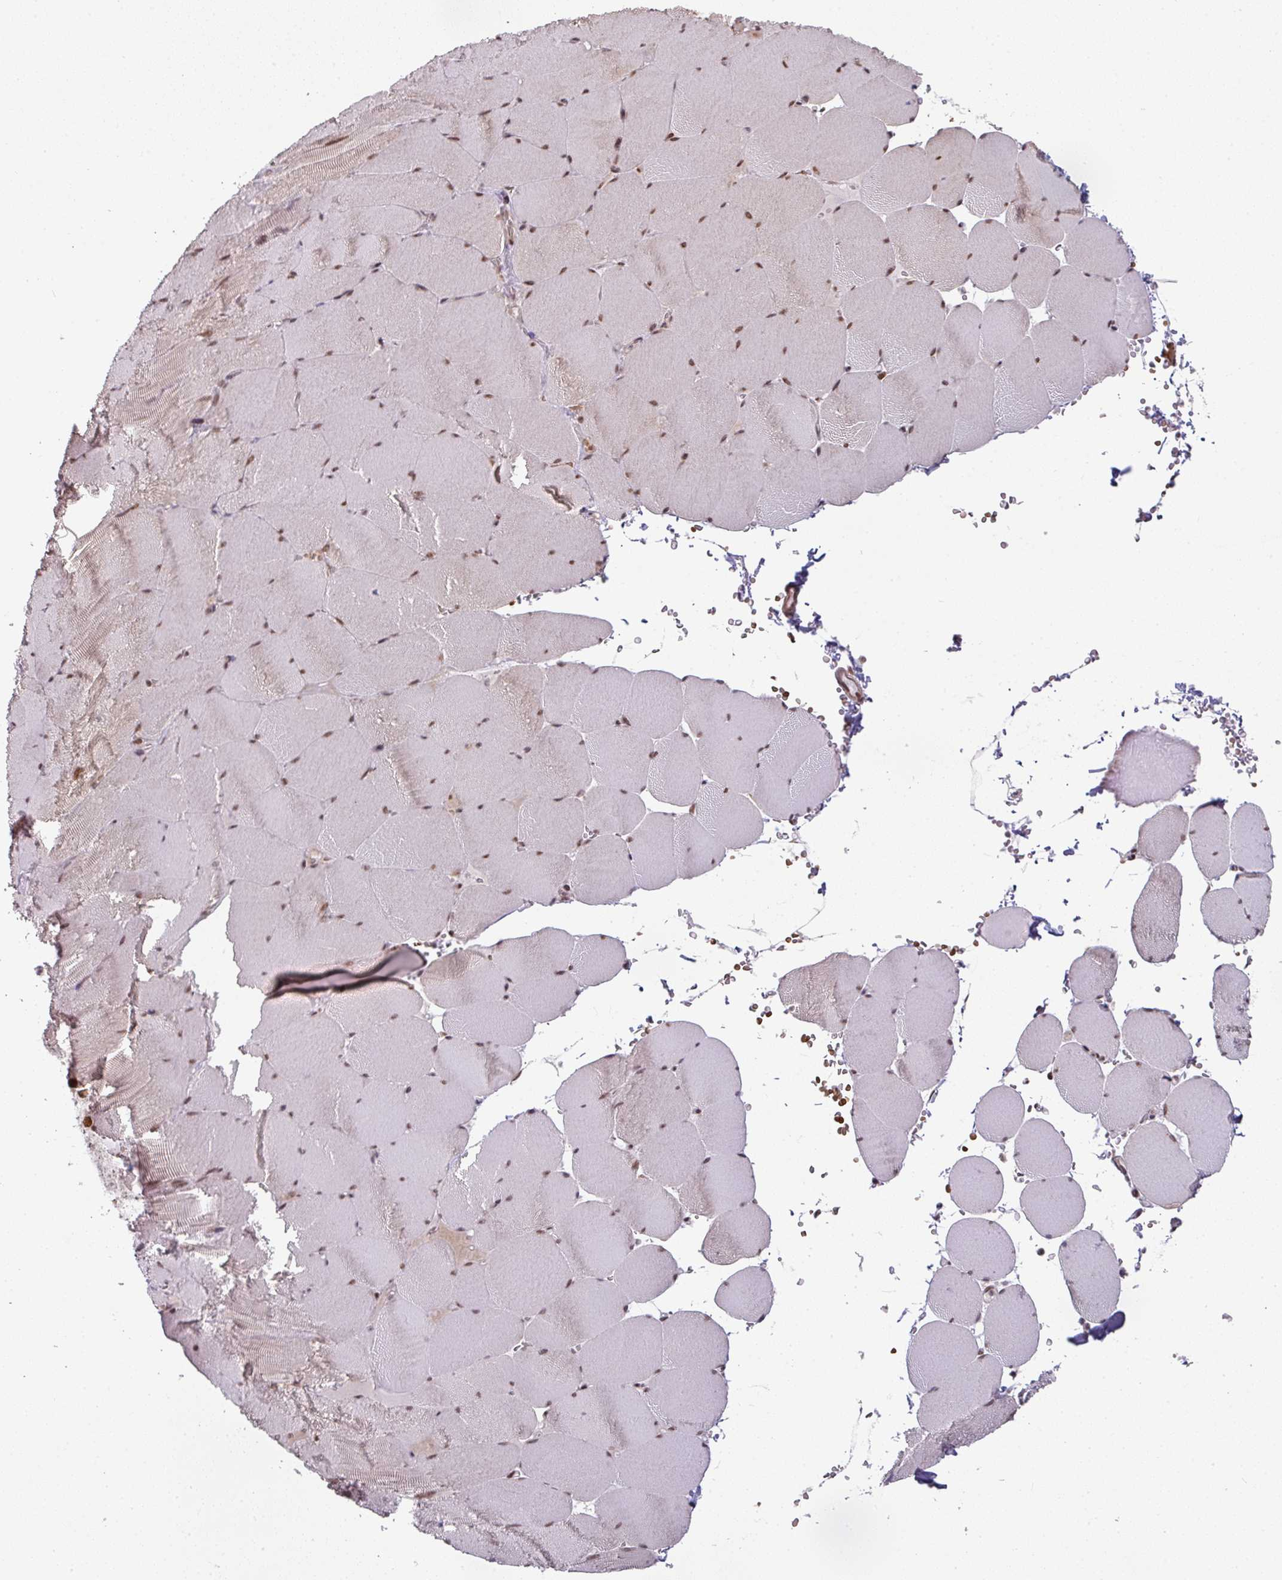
{"staining": {"intensity": "moderate", "quantity": "25%-75%", "location": "nuclear"}, "tissue": "skeletal muscle", "cell_type": "Myocytes", "image_type": "normal", "snomed": [{"axis": "morphology", "description": "Normal tissue, NOS"}, {"axis": "topography", "description": "Skeletal muscle"}, {"axis": "topography", "description": "Head-Neck"}], "caption": "Protein expression analysis of unremarkable human skeletal muscle reveals moderate nuclear positivity in about 25%-75% of myocytes. Nuclei are stained in blue.", "gene": "NCOA5", "patient": {"sex": "male", "age": 66}}